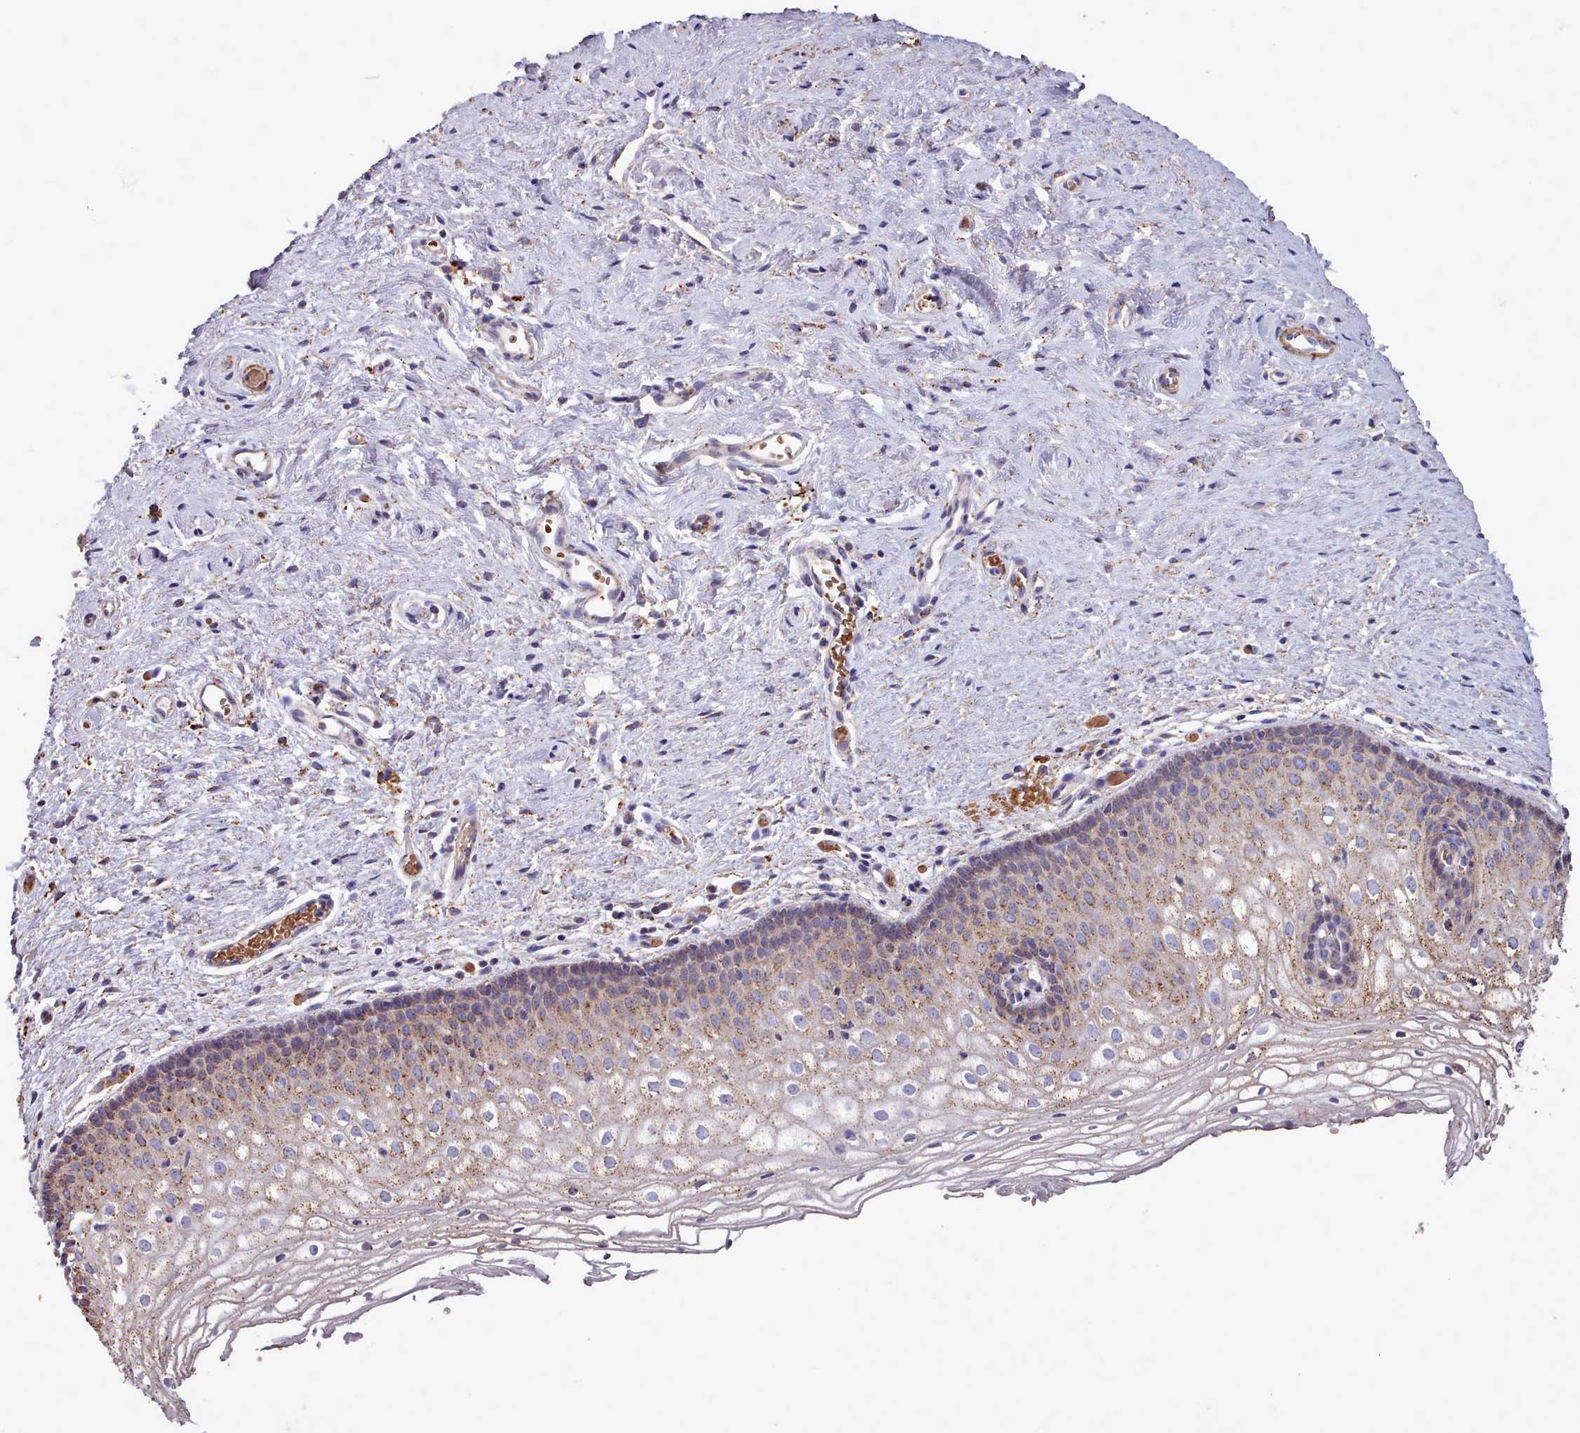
{"staining": {"intensity": "weak", "quantity": "25%-75%", "location": "cytoplasmic/membranous"}, "tissue": "vagina", "cell_type": "Squamous epithelial cells", "image_type": "normal", "snomed": [{"axis": "morphology", "description": "Normal tissue, NOS"}, {"axis": "topography", "description": "Vagina"}], "caption": "Vagina was stained to show a protein in brown. There is low levels of weak cytoplasmic/membranous staining in approximately 25%-75% of squamous epithelial cells. The protein is stained brown, and the nuclei are stained in blue (DAB IHC with brightfield microscopy, high magnification).", "gene": "PACSIN3", "patient": {"sex": "female", "age": 60}}